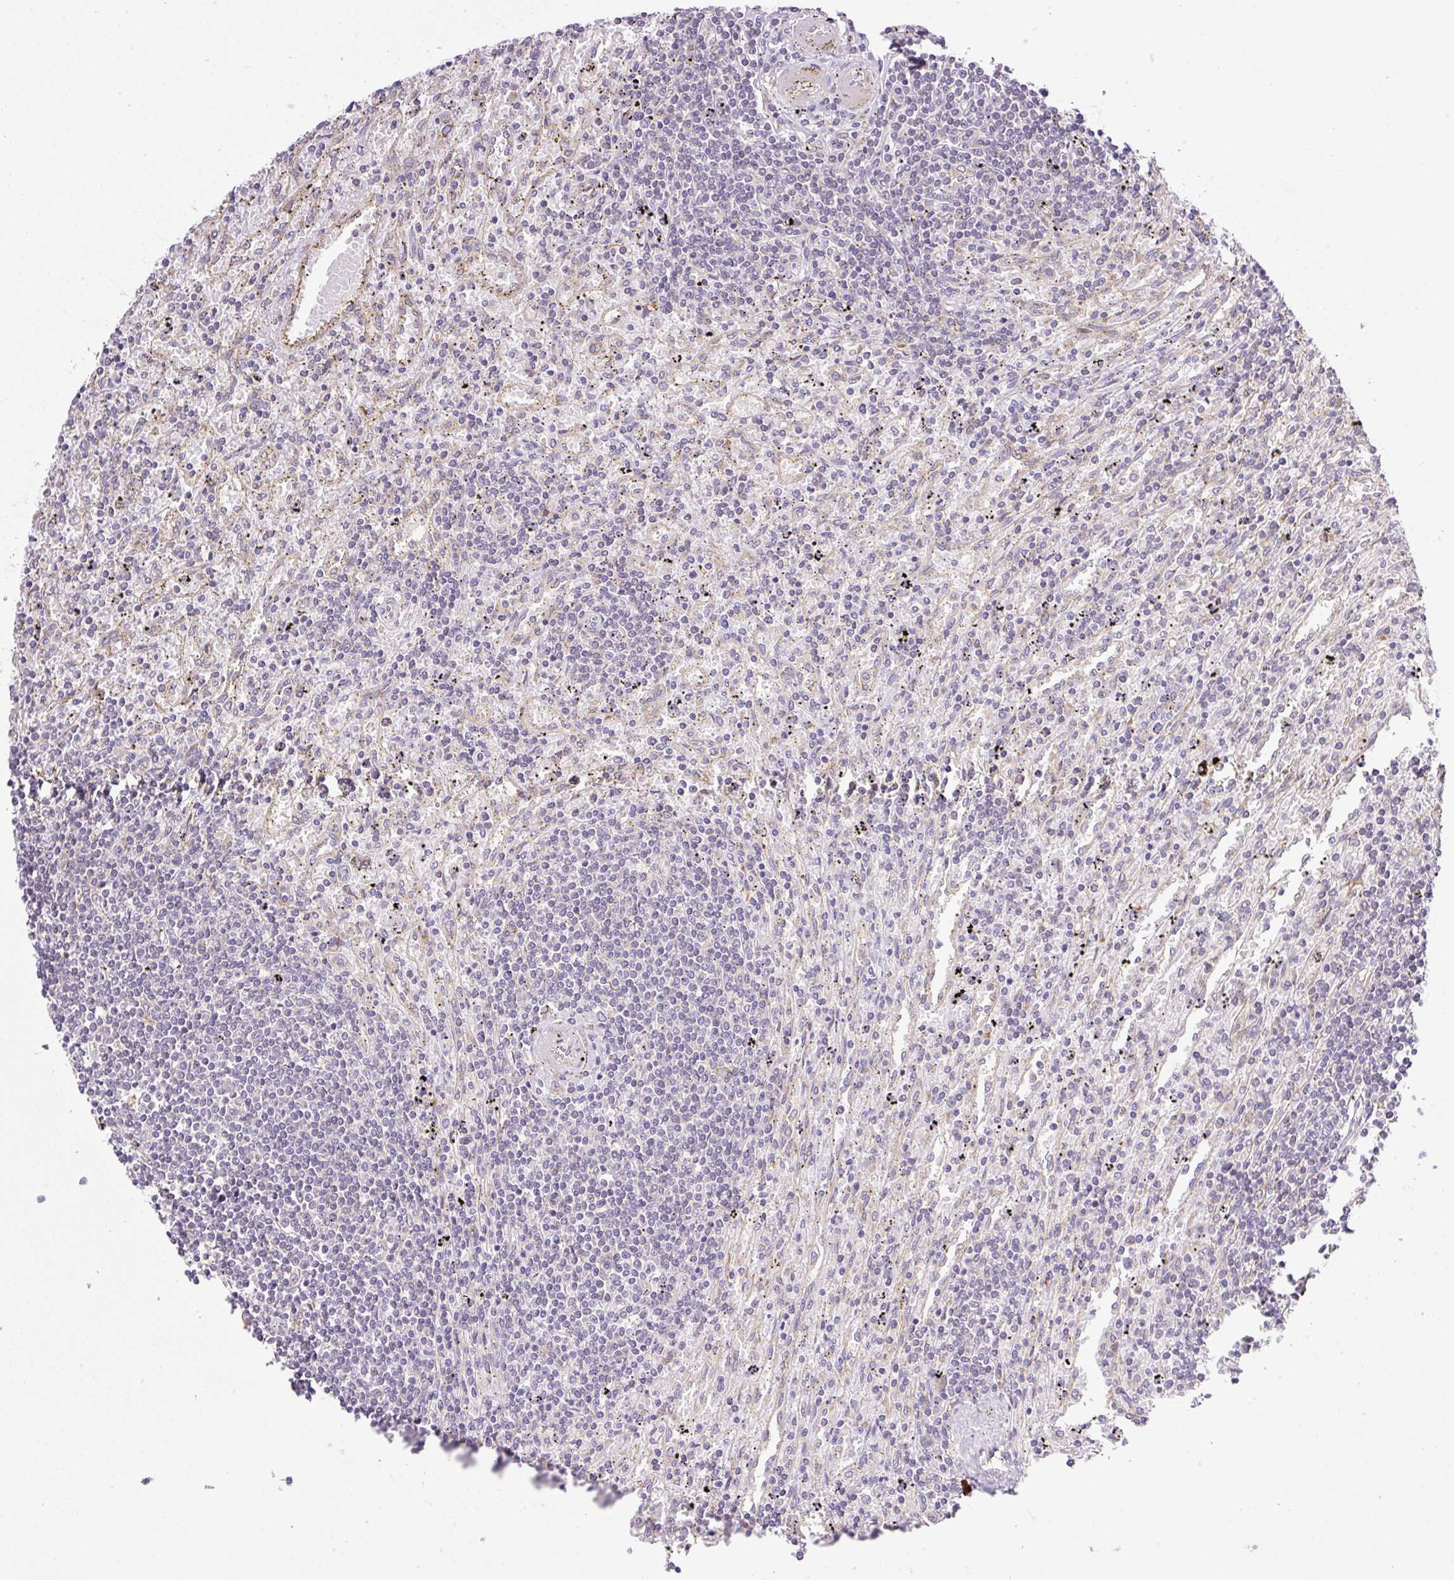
{"staining": {"intensity": "negative", "quantity": "none", "location": "none"}, "tissue": "lymphoma", "cell_type": "Tumor cells", "image_type": "cancer", "snomed": [{"axis": "morphology", "description": "Malignant lymphoma, non-Hodgkin's type, Low grade"}, {"axis": "topography", "description": "Spleen"}], "caption": "Lymphoma stained for a protein using immunohistochemistry (IHC) reveals no staining tumor cells.", "gene": "POFUT1", "patient": {"sex": "male", "age": 76}}